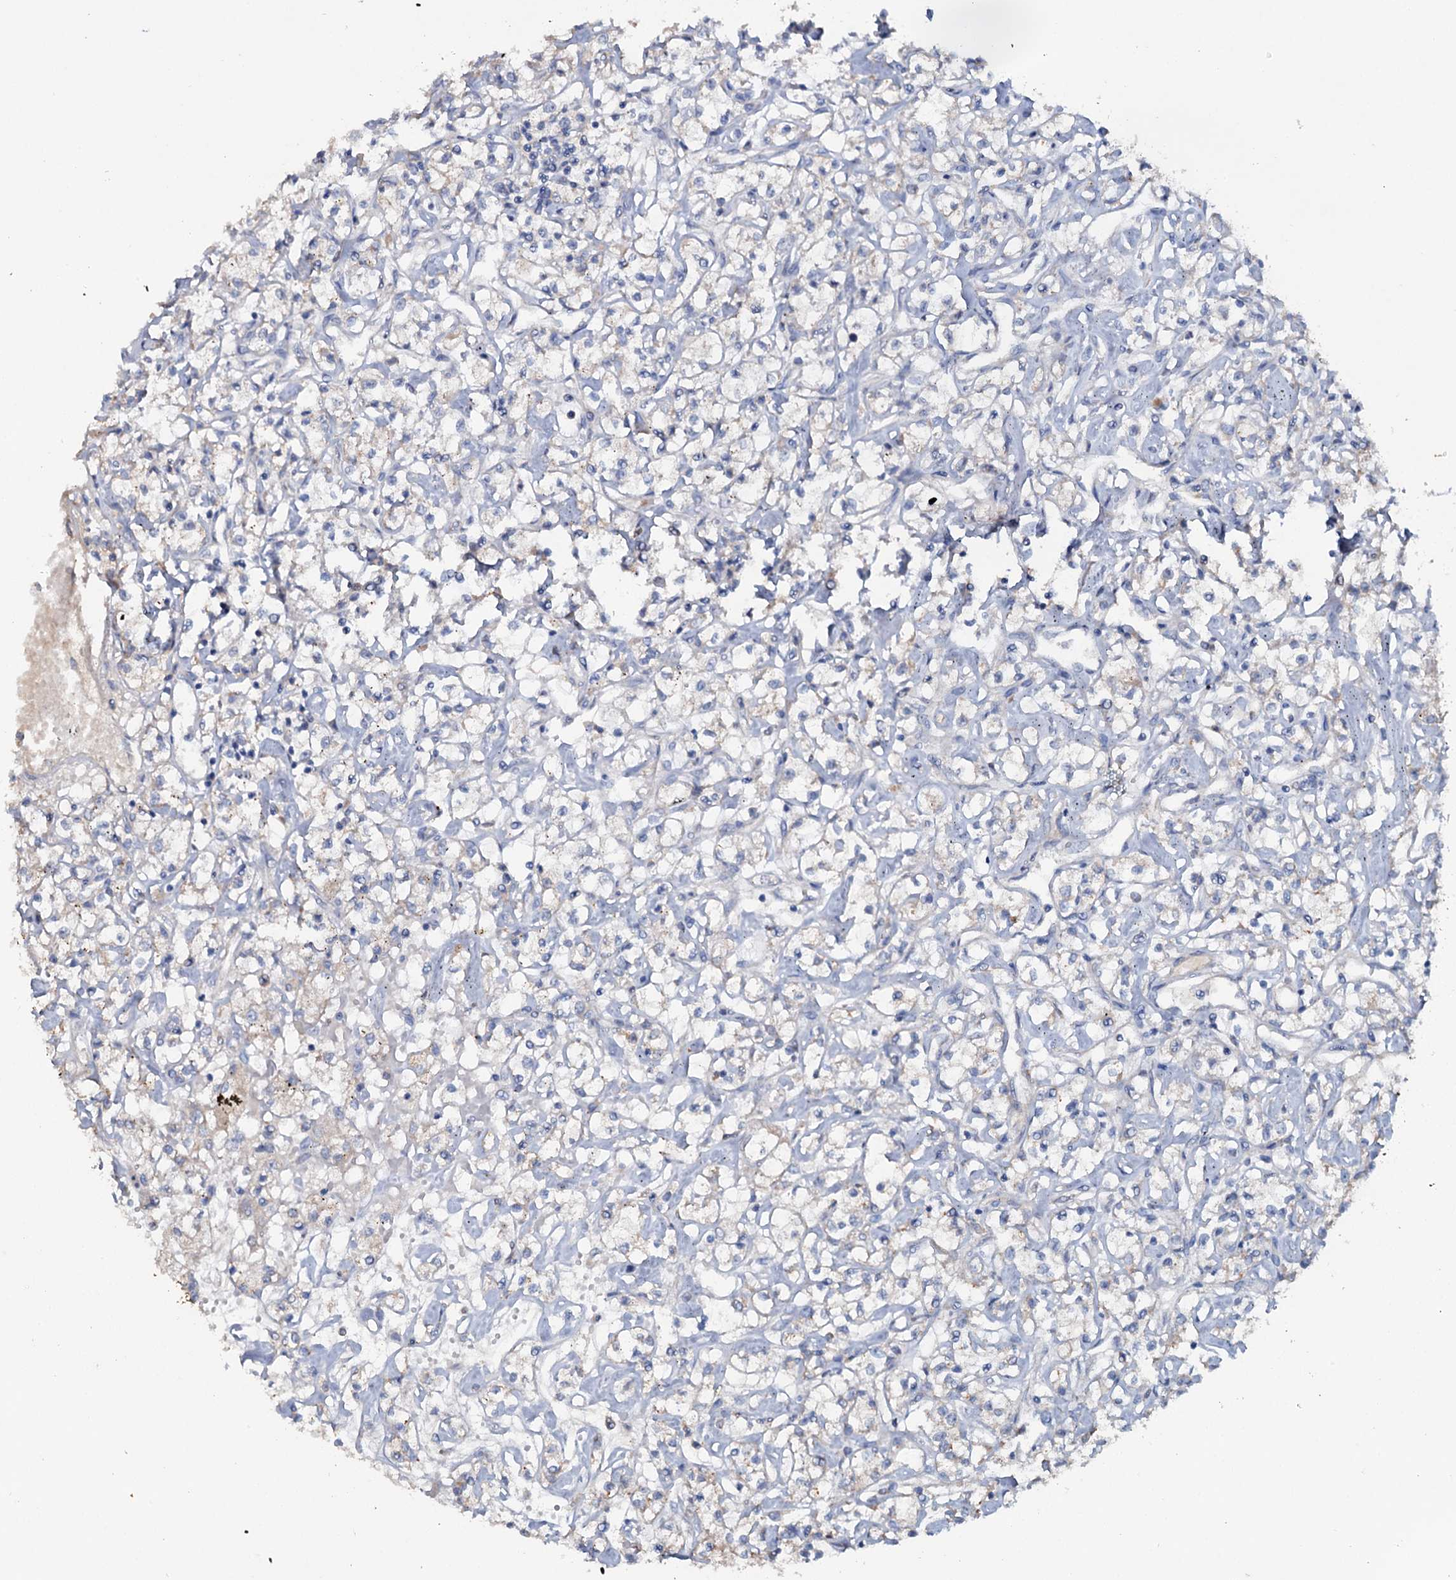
{"staining": {"intensity": "negative", "quantity": "none", "location": "none"}, "tissue": "renal cancer", "cell_type": "Tumor cells", "image_type": "cancer", "snomed": [{"axis": "morphology", "description": "Adenocarcinoma, NOS"}, {"axis": "topography", "description": "Kidney"}], "caption": "IHC image of renal adenocarcinoma stained for a protein (brown), which demonstrates no expression in tumor cells.", "gene": "IL17RD", "patient": {"sex": "female", "age": 59}}